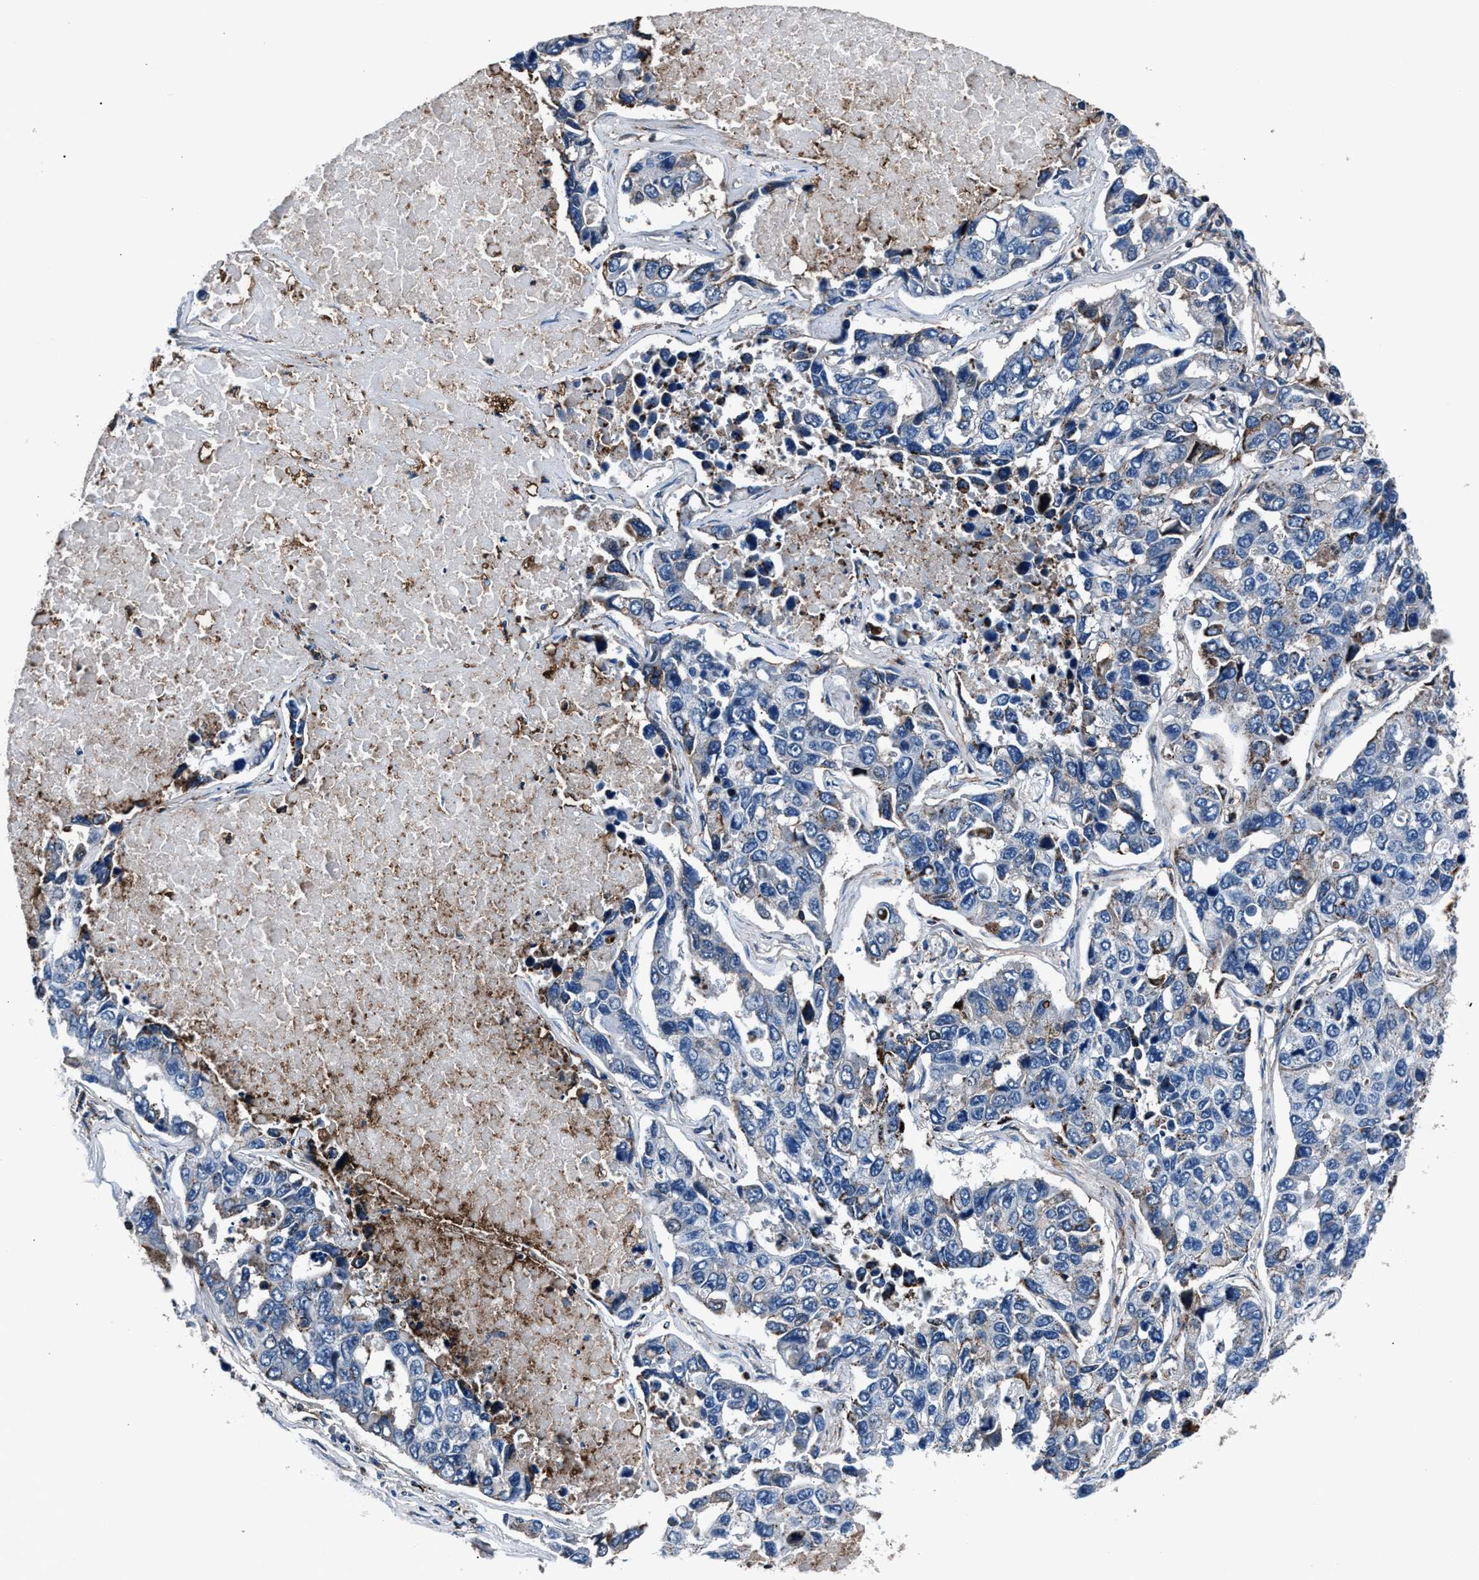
{"staining": {"intensity": "negative", "quantity": "none", "location": "none"}, "tissue": "lung cancer", "cell_type": "Tumor cells", "image_type": "cancer", "snomed": [{"axis": "morphology", "description": "Adenocarcinoma, NOS"}, {"axis": "topography", "description": "Lung"}], "caption": "Immunohistochemistry histopathology image of neoplastic tissue: human lung cancer stained with DAB (3,3'-diaminobenzidine) displays no significant protein positivity in tumor cells.", "gene": "MFSD11", "patient": {"sex": "male", "age": 64}}